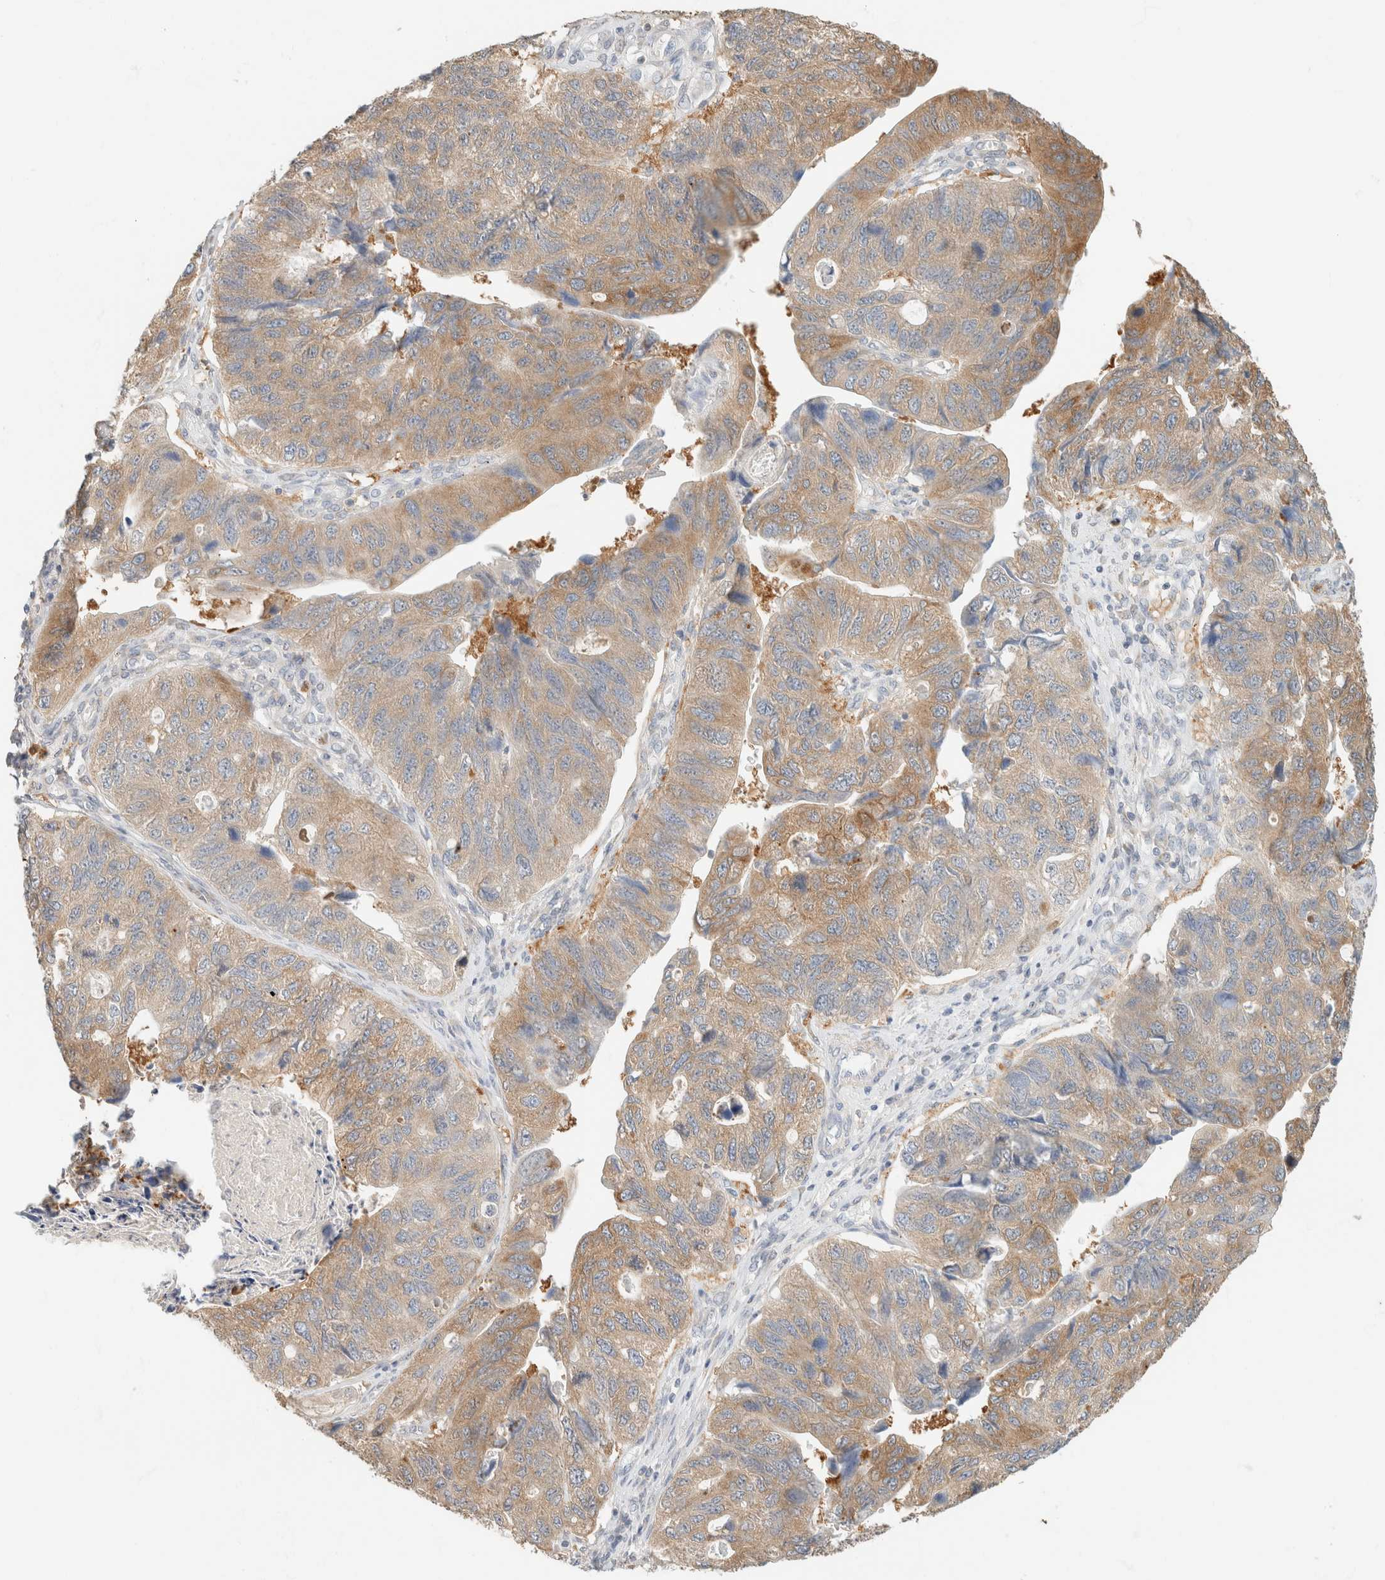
{"staining": {"intensity": "weak", "quantity": ">75%", "location": "cytoplasmic/membranous"}, "tissue": "stomach cancer", "cell_type": "Tumor cells", "image_type": "cancer", "snomed": [{"axis": "morphology", "description": "Adenocarcinoma, NOS"}, {"axis": "topography", "description": "Stomach"}], "caption": "An image showing weak cytoplasmic/membranous positivity in about >75% of tumor cells in stomach adenocarcinoma, as visualized by brown immunohistochemical staining.", "gene": "GPI", "patient": {"sex": "male", "age": 59}}